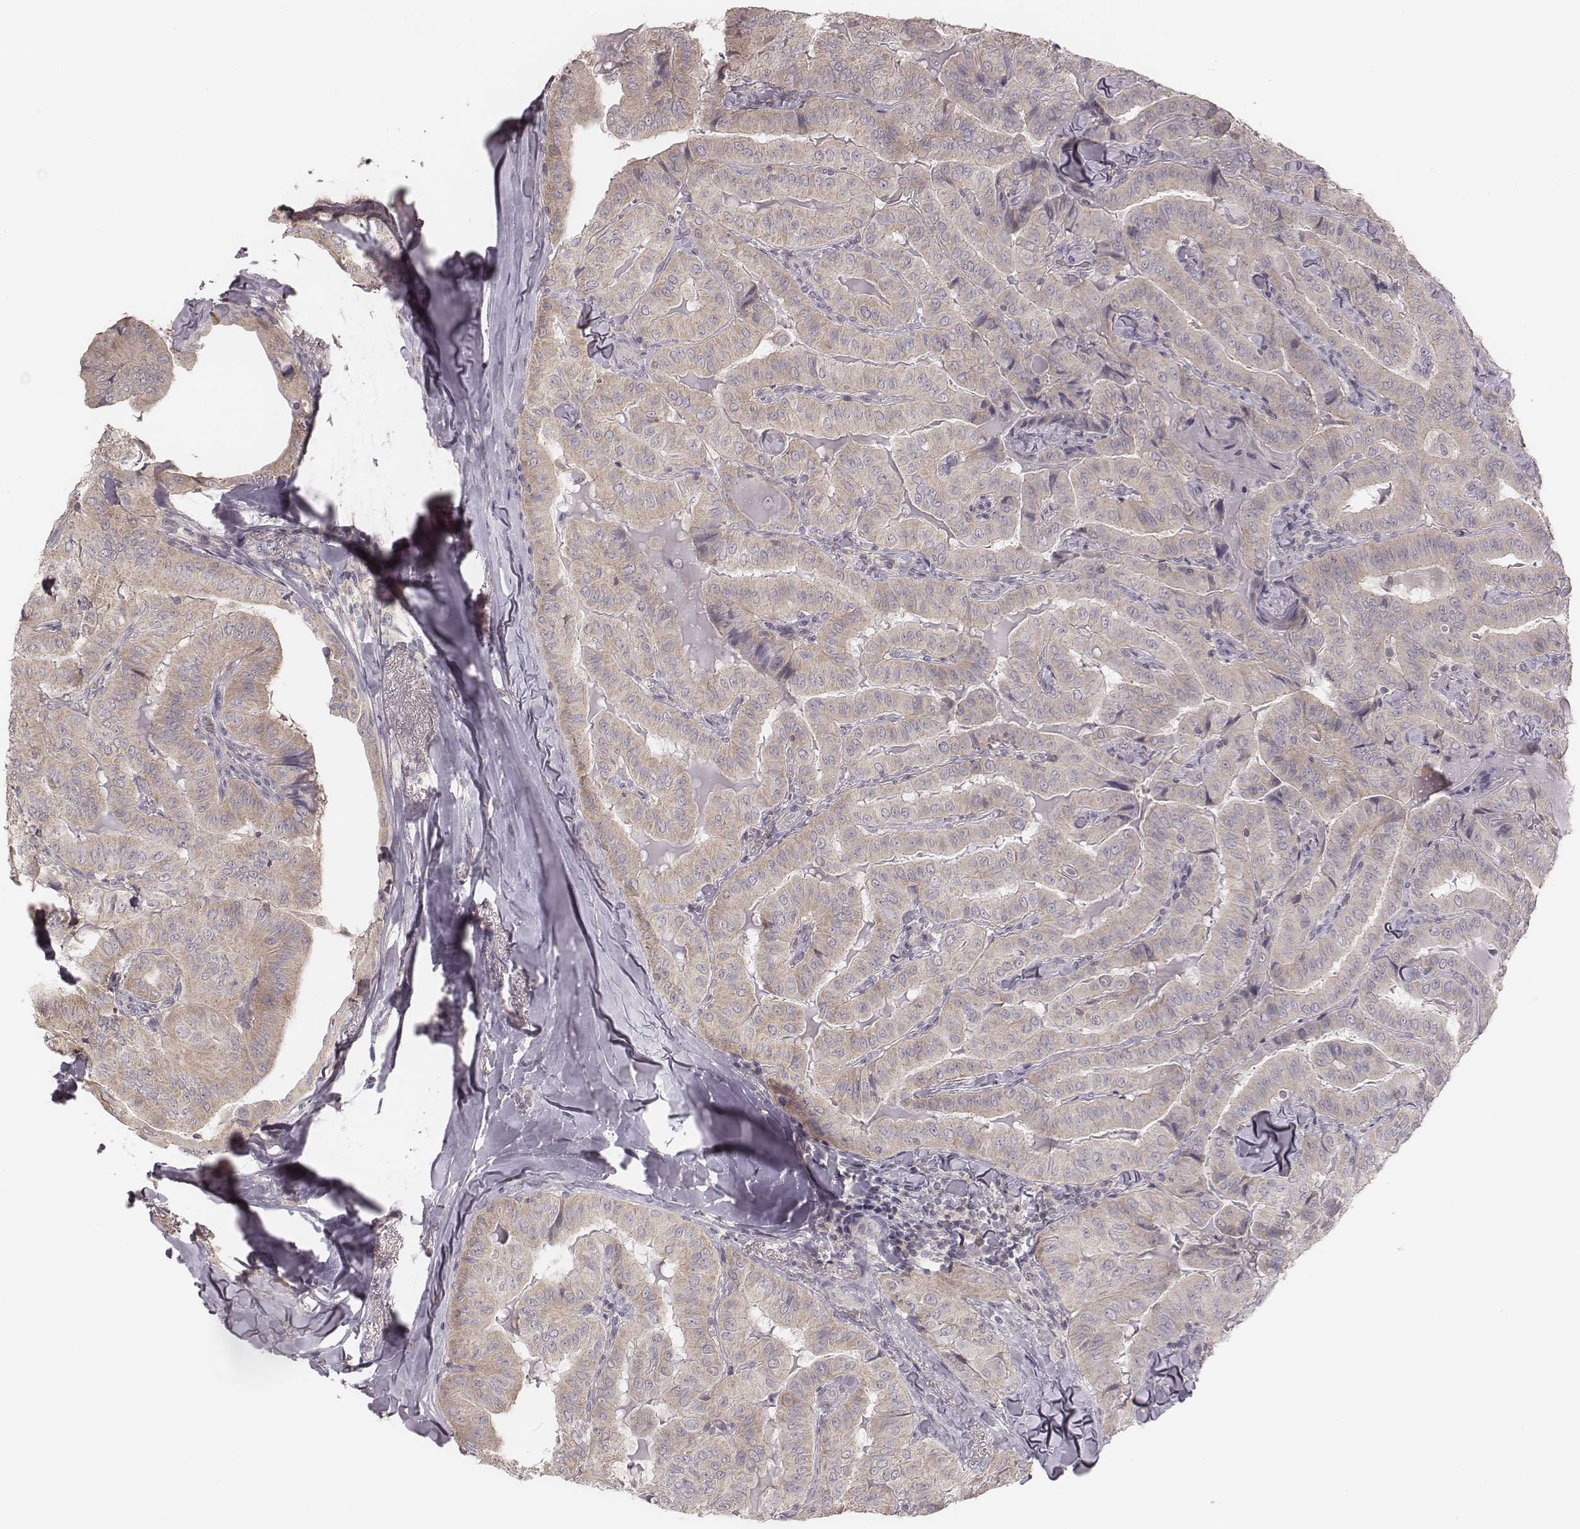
{"staining": {"intensity": "weak", "quantity": ">75%", "location": "cytoplasmic/membranous"}, "tissue": "thyroid cancer", "cell_type": "Tumor cells", "image_type": "cancer", "snomed": [{"axis": "morphology", "description": "Papillary adenocarcinoma, NOS"}, {"axis": "topography", "description": "Thyroid gland"}], "caption": "Weak cytoplasmic/membranous positivity is present in about >75% of tumor cells in thyroid cancer (papillary adenocarcinoma).", "gene": "TDRD5", "patient": {"sex": "female", "age": 68}}